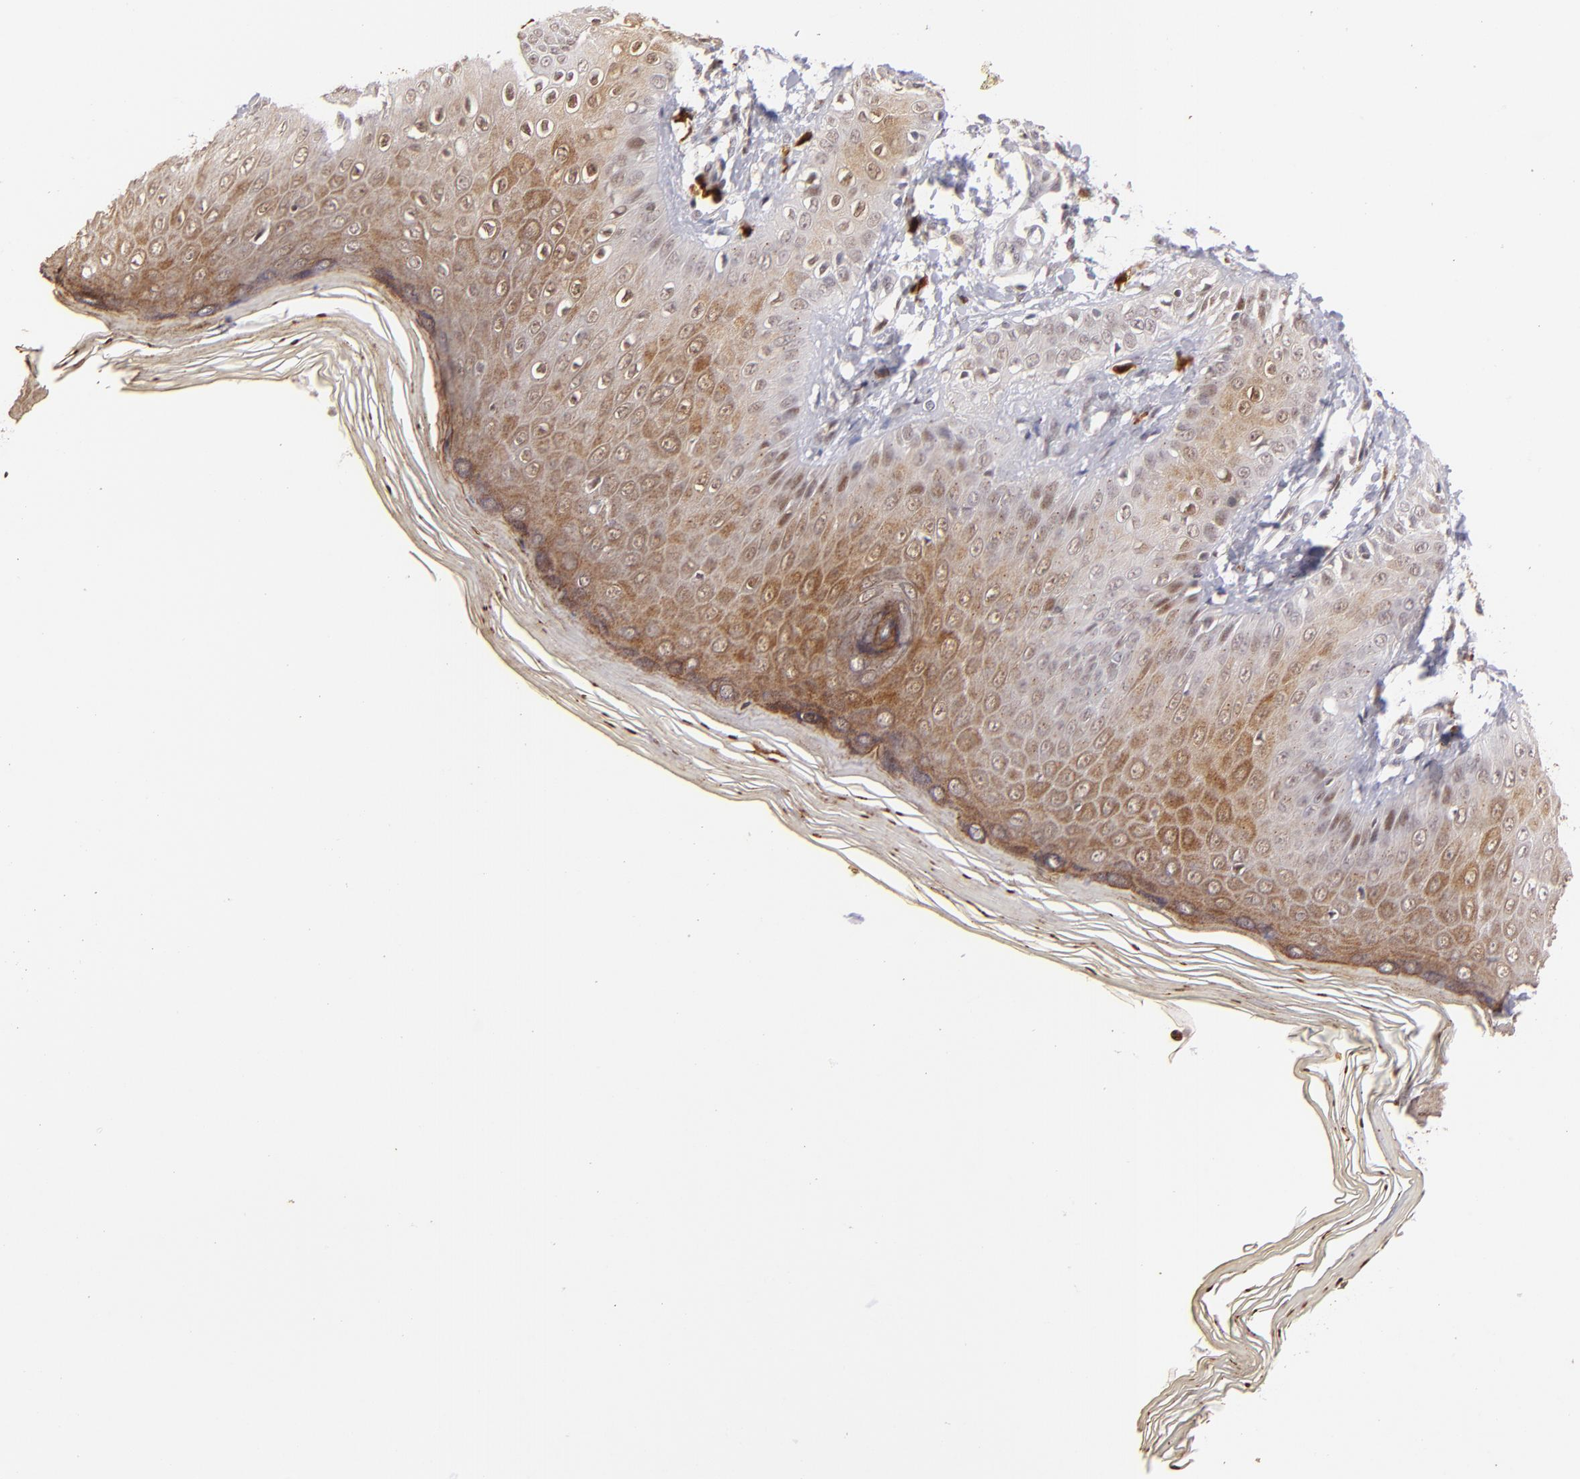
{"staining": {"intensity": "moderate", "quantity": ">75%", "location": "cytoplasmic/membranous,nuclear"}, "tissue": "skin", "cell_type": "Epidermal cells", "image_type": "normal", "snomed": [{"axis": "morphology", "description": "Normal tissue, NOS"}, {"axis": "morphology", "description": "Inflammation, NOS"}, {"axis": "topography", "description": "Soft tissue"}, {"axis": "topography", "description": "Anal"}], "caption": "Protein positivity by immunohistochemistry (IHC) reveals moderate cytoplasmic/membranous,nuclear positivity in approximately >75% of epidermal cells in unremarkable skin. The protein is stained brown, and the nuclei are stained in blue (DAB IHC with brightfield microscopy, high magnification).", "gene": "RXRG", "patient": {"sex": "female", "age": 15}}